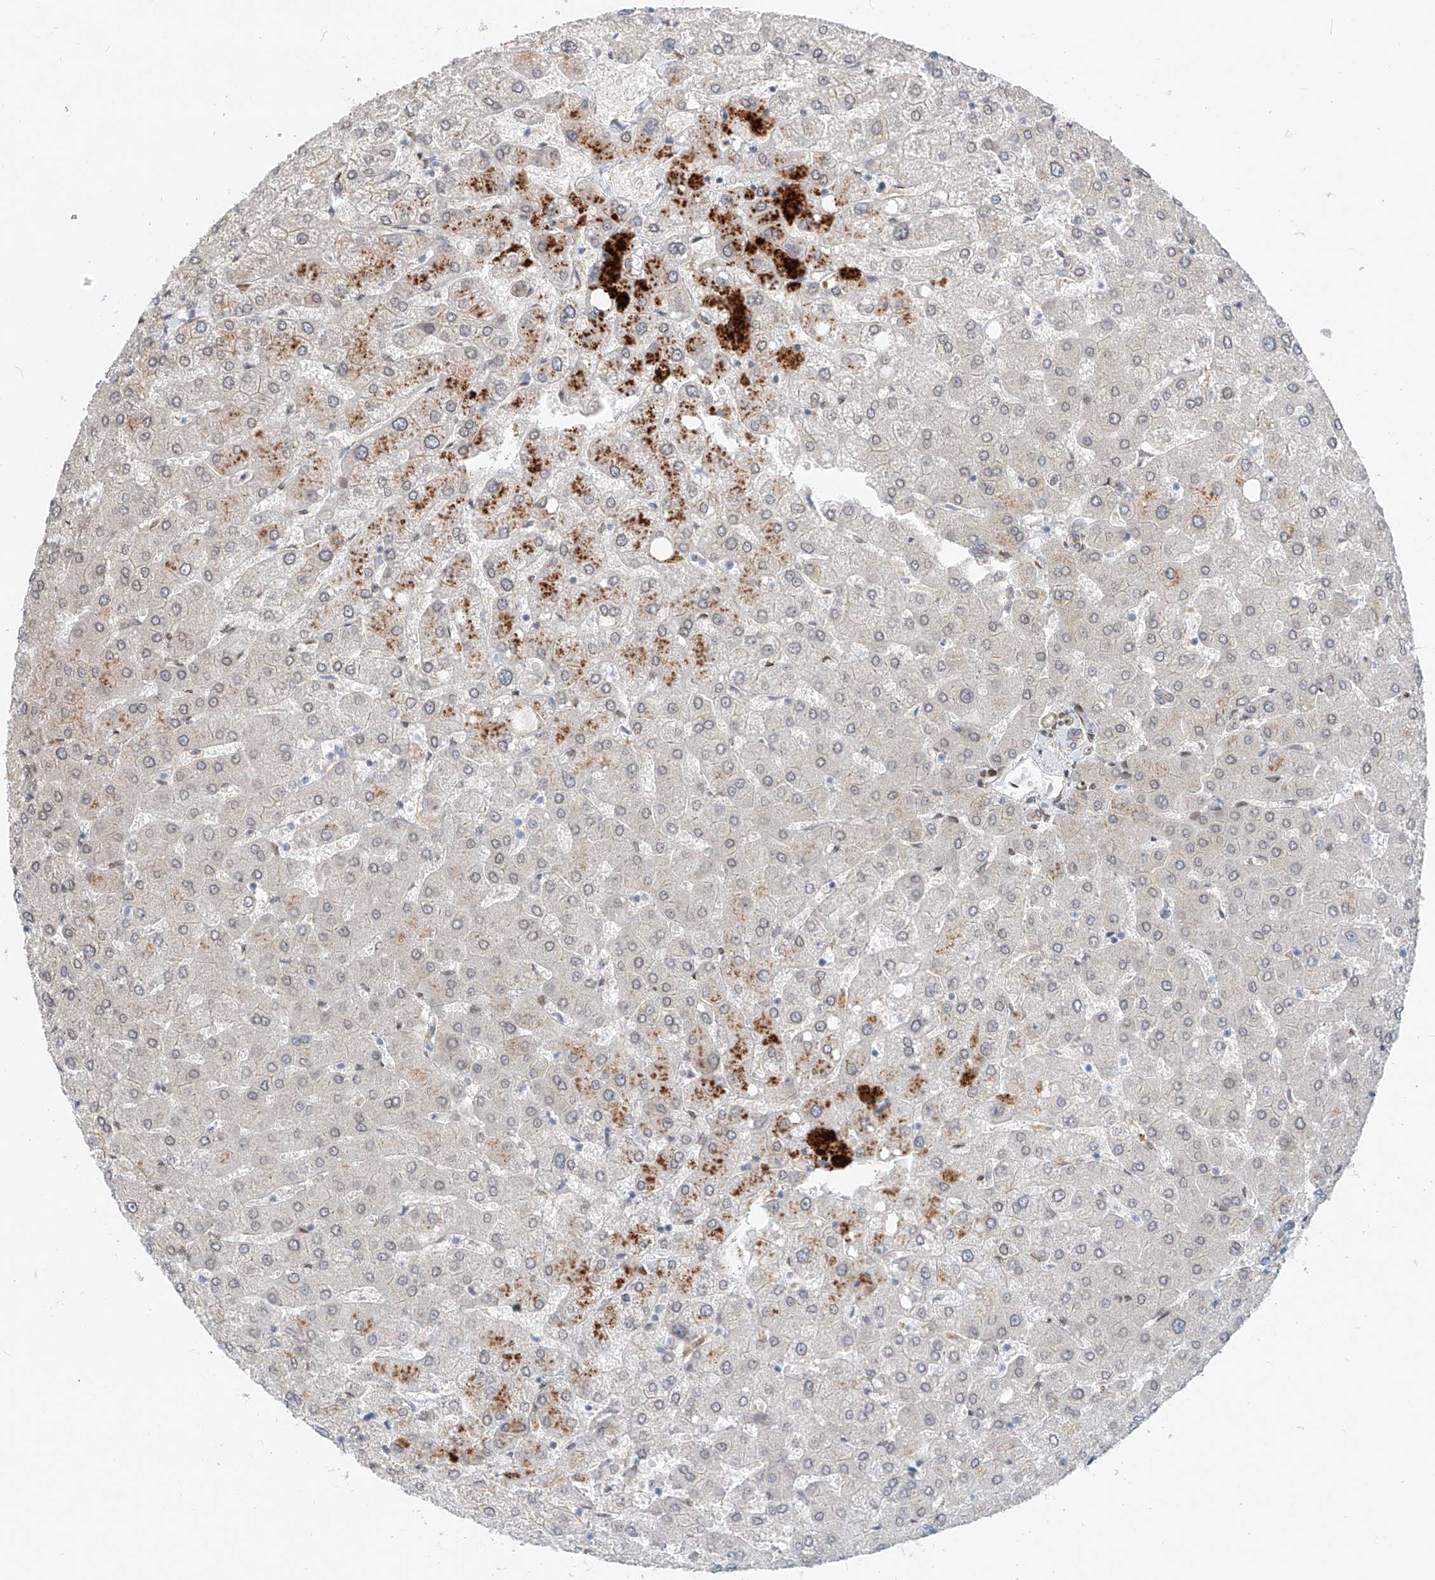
{"staining": {"intensity": "negative", "quantity": "none", "location": "none"}, "tissue": "liver", "cell_type": "Cholangiocytes", "image_type": "normal", "snomed": [{"axis": "morphology", "description": "Normal tissue, NOS"}, {"axis": "topography", "description": "Liver"}], "caption": "The histopathology image exhibits no significant expression in cholangiocytes of liver. (DAB immunohistochemistry (IHC), high magnification).", "gene": "SASH1", "patient": {"sex": "female", "age": 54}}